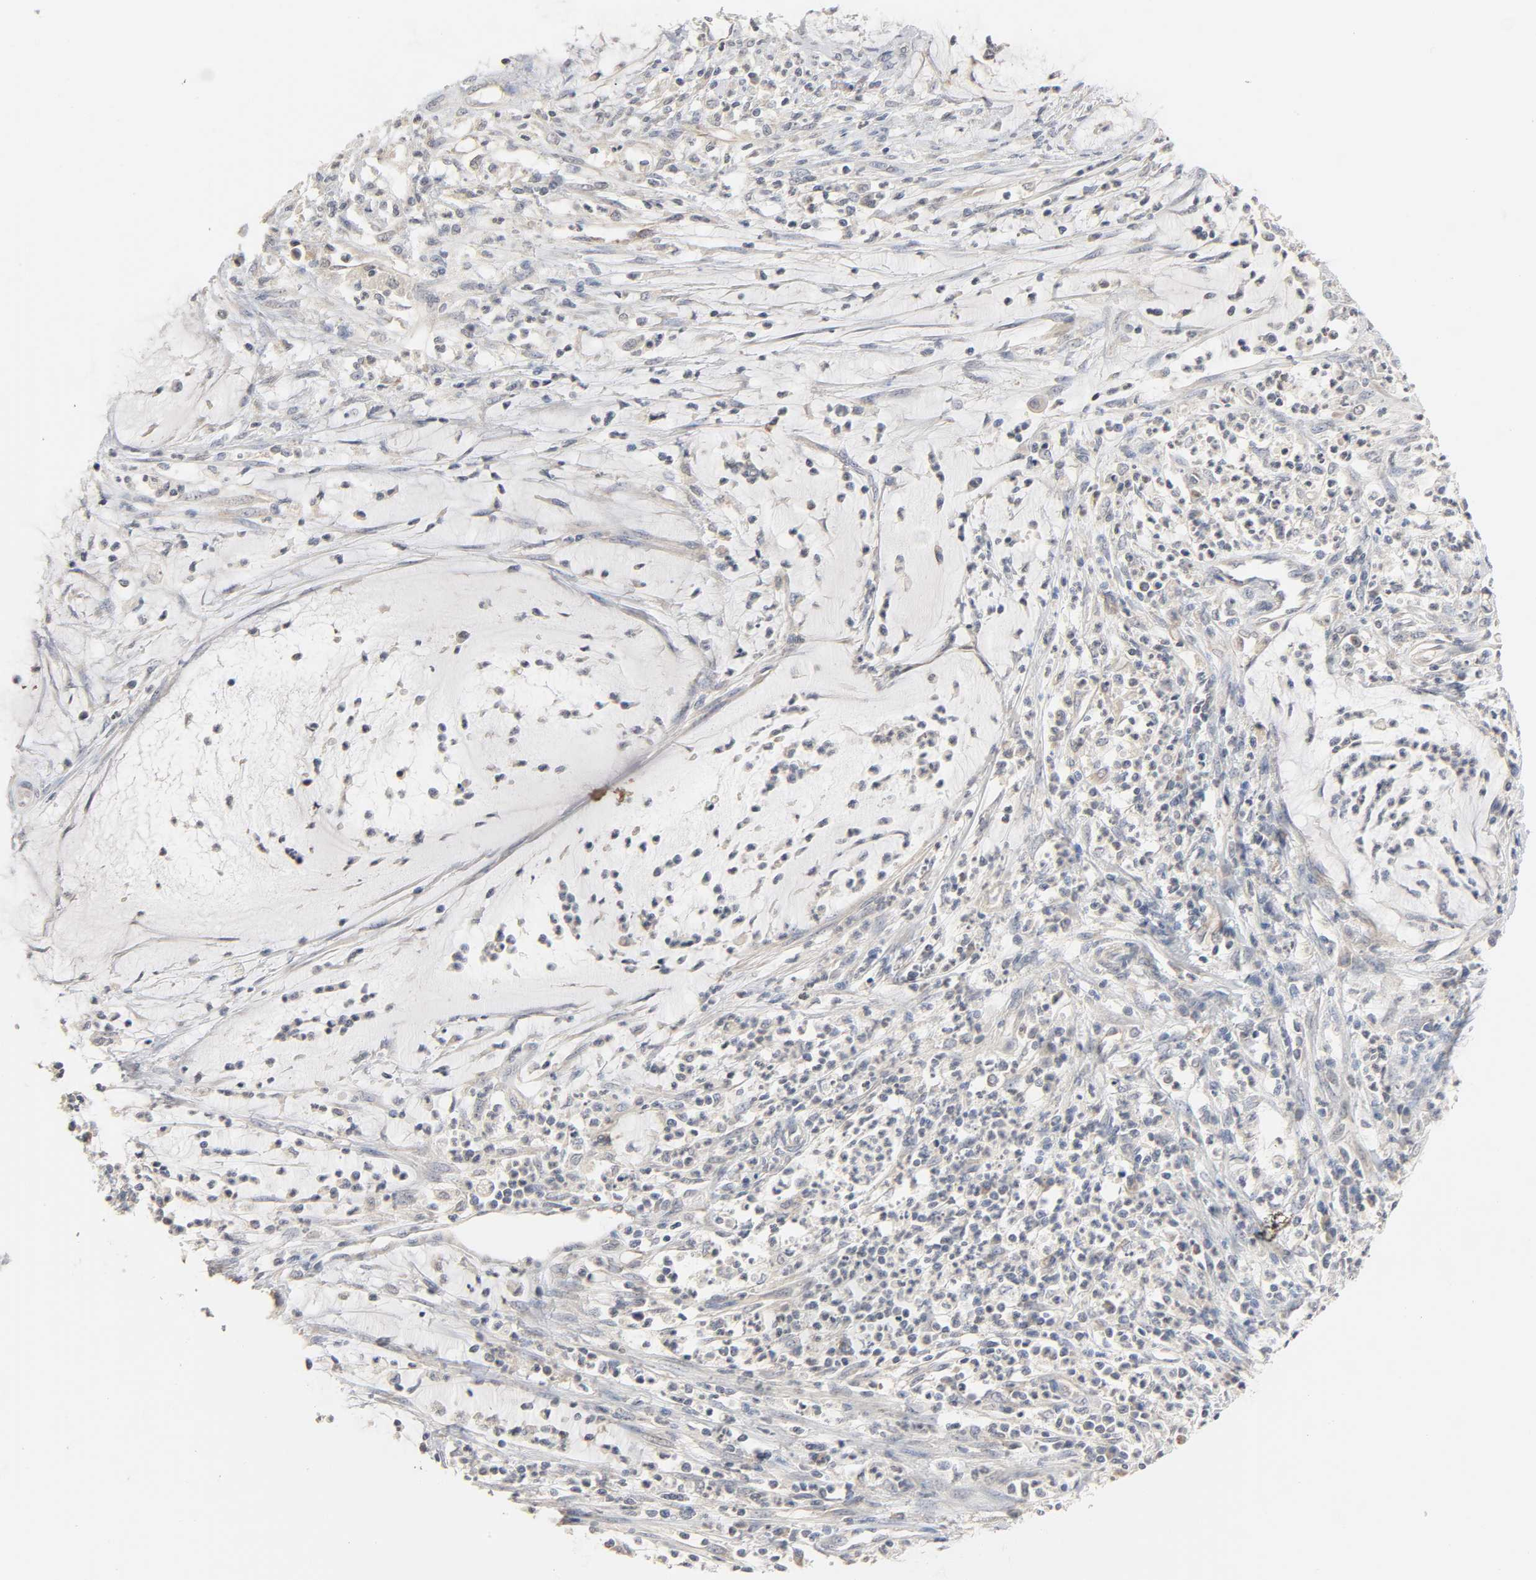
{"staining": {"intensity": "weak", "quantity": ">75%", "location": "cytoplasmic/membranous"}, "tissue": "cervical cancer", "cell_type": "Tumor cells", "image_type": "cancer", "snomed": [{"axis": "morphology", "description": "Adenocarcinoma, NOS"}, {"axis": "topography", "description": "Cervix"}], "caption": "A brown stain labels weak cytoplasmic/membranous positivity of a protein in human cervical cancer tumor cells. The protein is stained brown, and the nuclei are stained in blue (DAB (3,3'-diaminobenzidine) IHC with brightfield microscopy, high magnification).", "gene": "CLEC4E", "patient": {"sex": "female", "age": 36}}